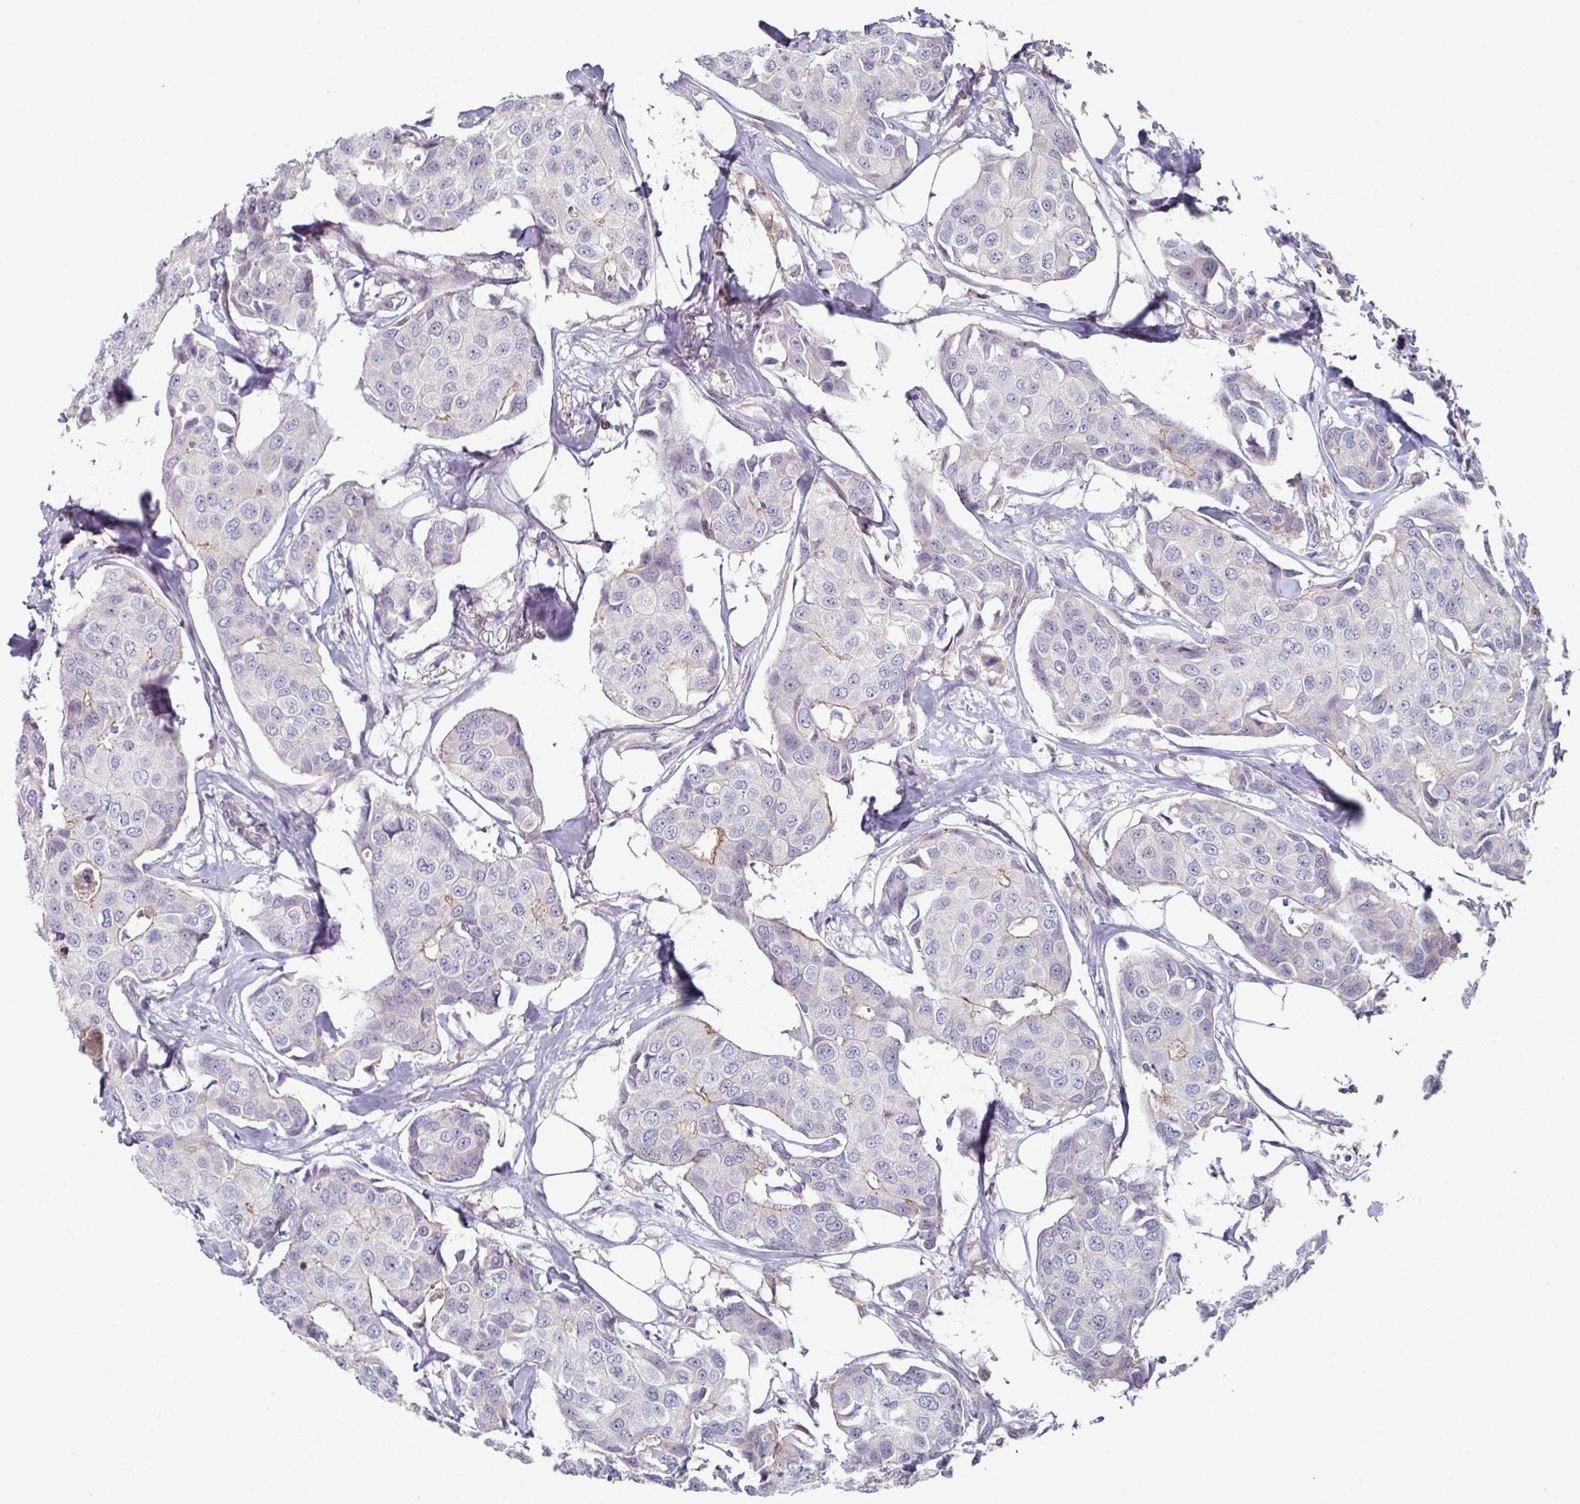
{"staining": {"intensity": "negative", "quantity": "none", "location": "none"}, "tissue": "breast cancer", "cell_type": "Tumor cells", "image_type": "cancer", "snomed": [{"axis": "morphology", "description": "Duct carcinoma"}, {"axis": "topography", "description": "Breast"}], "caption": "Tumor cells are negative for protein expression in human breast cancer (intraductal carcinoma).", "gene": "WSB2", "patient": {"sex": "female", "age": 80}}